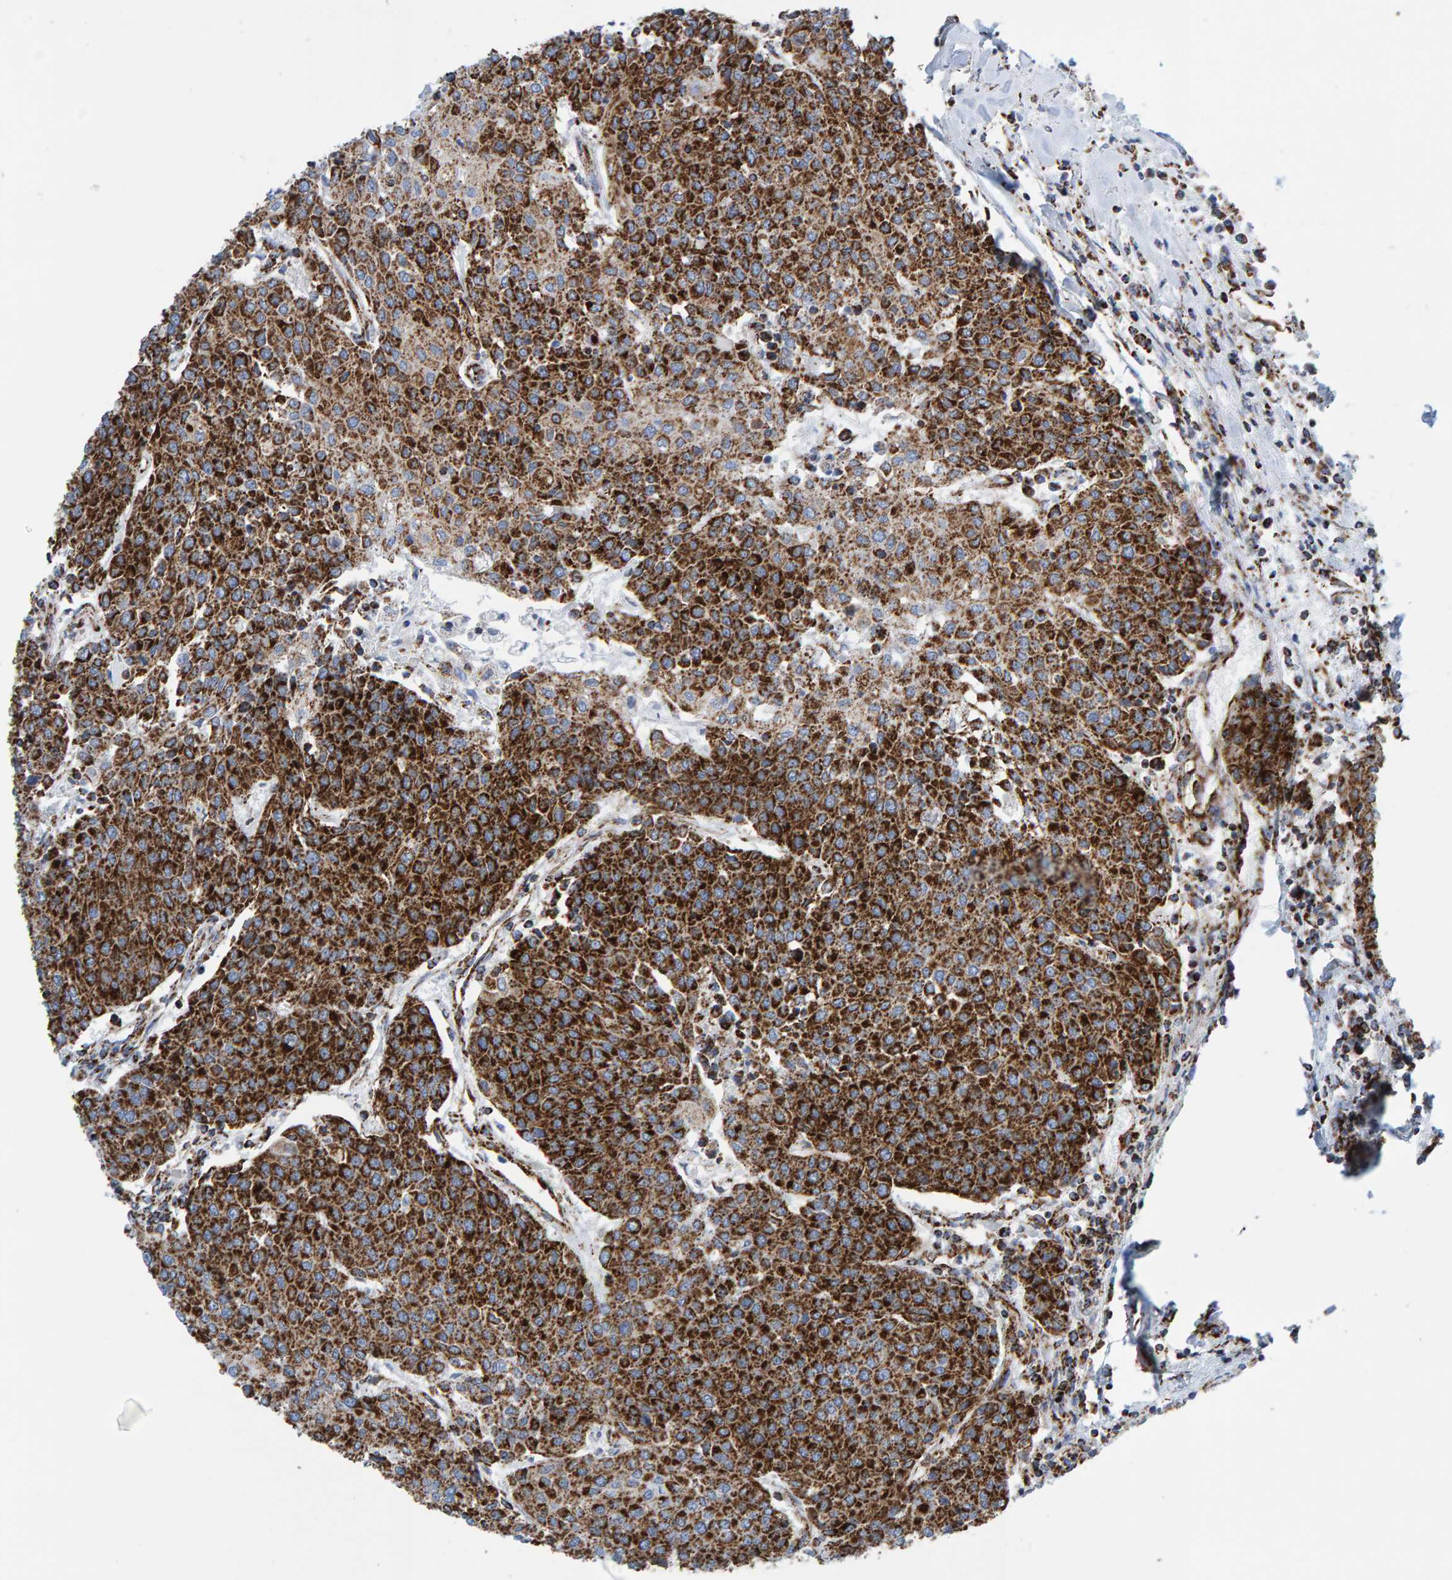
{"staining": {"intensity": "strong", "quantity": ">75%", "location": "cytoplasmic/membranous"}, "tissue": "urothelial cancer", "cell_type": "Tumor cells", "image_type": "cancer", "snomed": [{"axis": "morphology", "description": "Urothelial carcinoma, High grade"}, {"axis": "topography", "description": "Urinary bladder"}], "caption": "Immunohistochemistry (DAB) staining of high-grade urothelial carcinoma exhibits strong cytoplasmic/membranous protein positivity in about >75% of tumor cells.", "gene": "ENSG00000262660", "patient": {"sex": "female", "age": 85}}